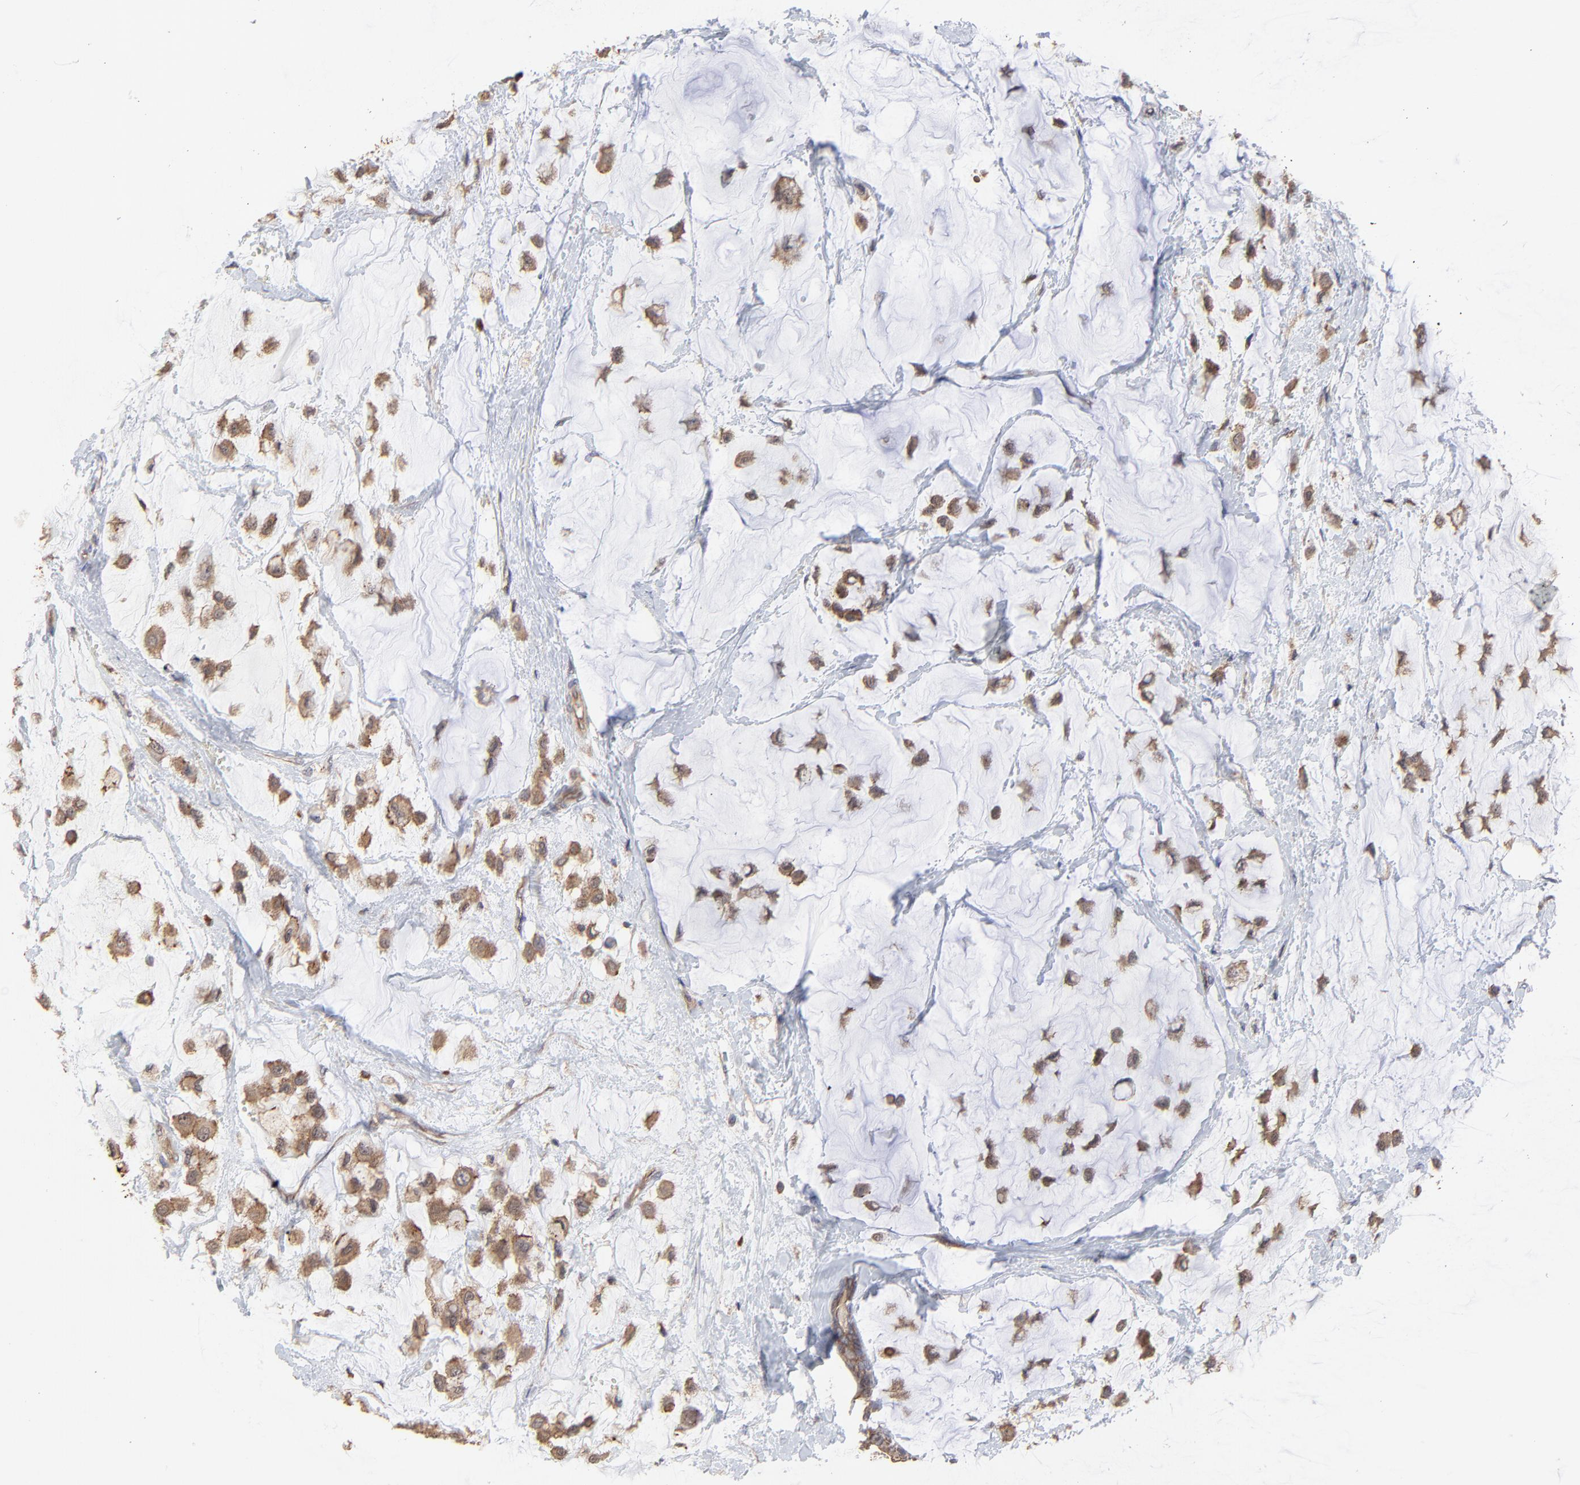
{"staining": {"intensity": "moderate", "quantity": ">75%", "location": "cytoplasmic/membranous"}, "tissue": "breast cancer", "cell_type": "Tumor cells", "image_type": "cancer", "snomed": [{"axis": "morphology", "description": "Lobular carcinoma"}, {"axis": "topography", "description": "Breast"}], "caption": "Immunohistochemistry (DAB) staining of human breast lobular carcinoma displays moderate cytoplasmic/membranous protein expression in about >75% of tumor cells. Immunohistochemistry stains the protein in brown and the nuclei are stained blue.", "gene": "ARMT1", "patient": {"sex": "female", "age": 85}}